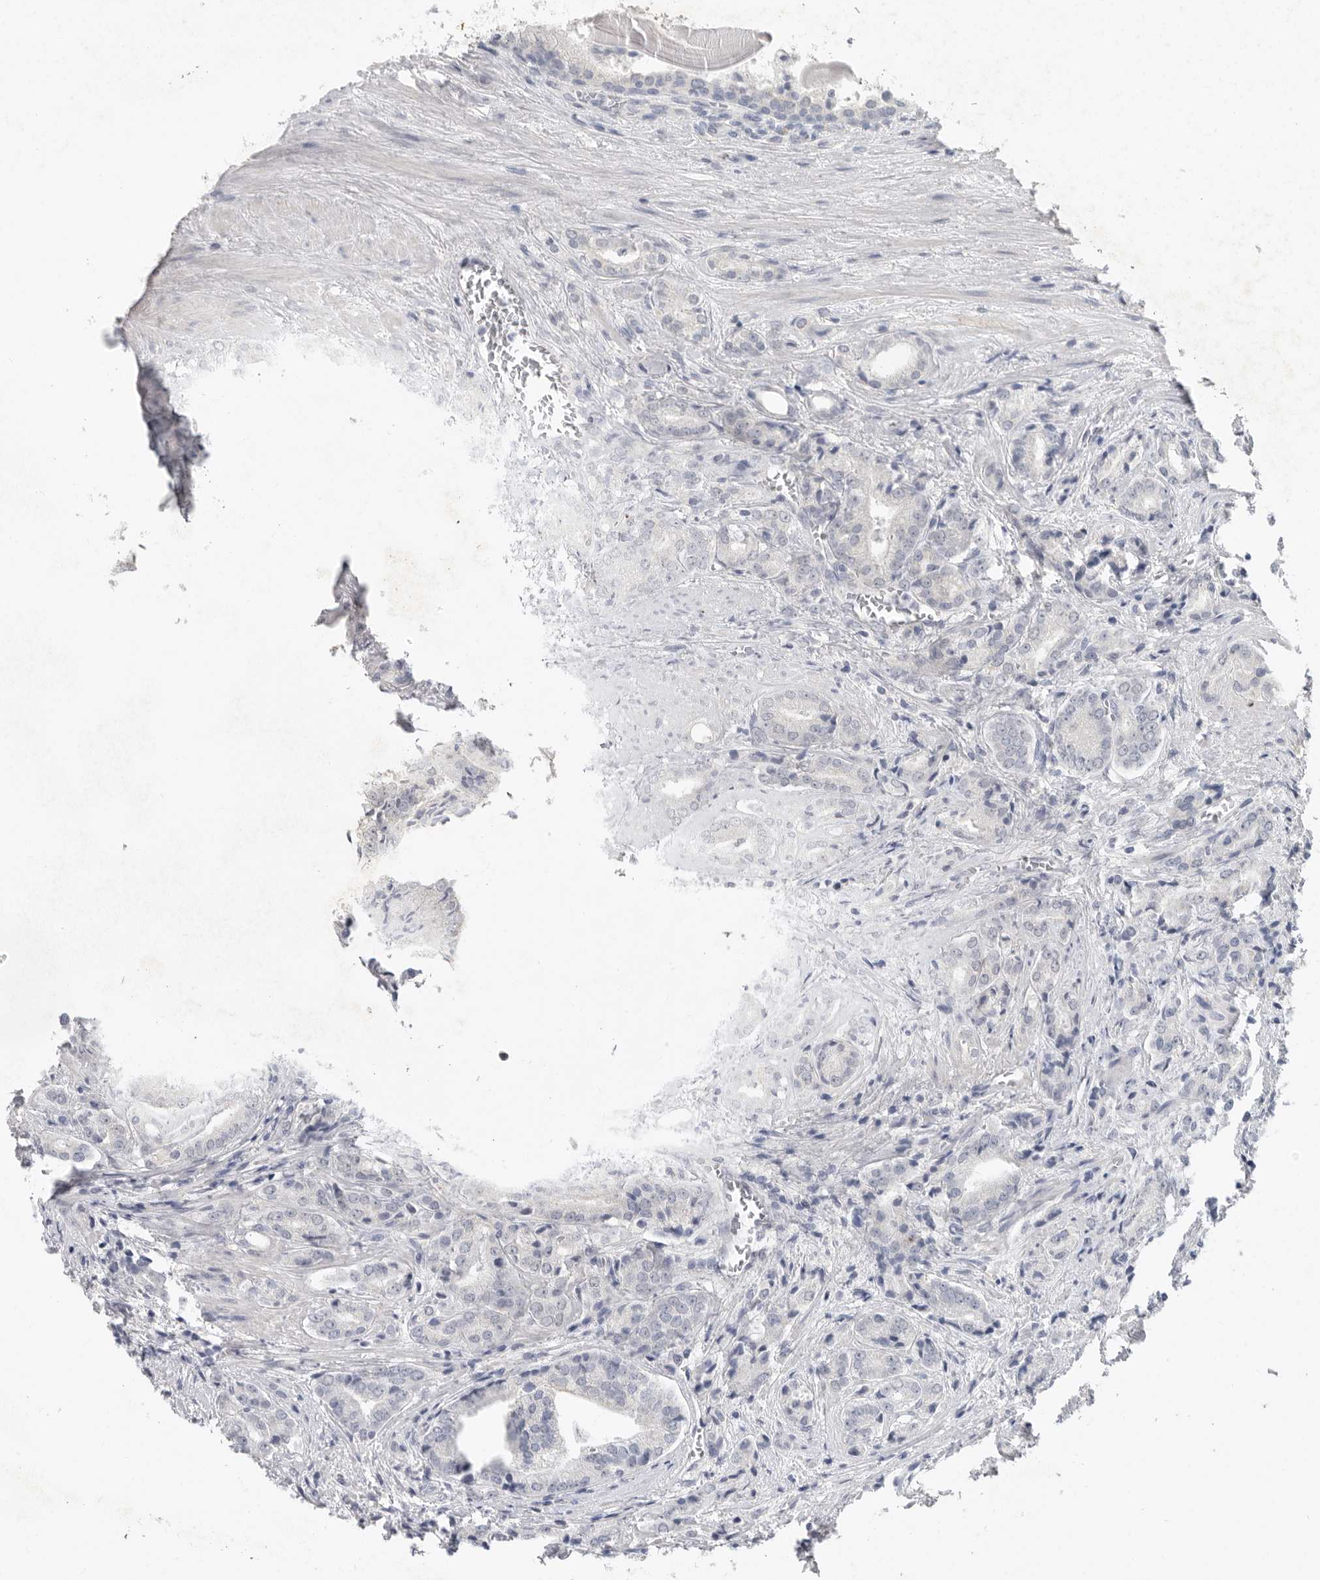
{"staining": {"intensity": "negative", "quantity": "none", "location": "none"}, "tissue": "prostate cancer", "cell_type": "Tumor cells", "image_type": "cancer", "snomed": [{"axis": "morphology", "description": "Adenocarcinoma, High grade"}, {"axis": "topography", "description": "Prostate"}], "caption": "Tumor cells show no significant expression in prostate cancer.", "gene": "REG4", "patient": {"sex": "male", "age": 57}}